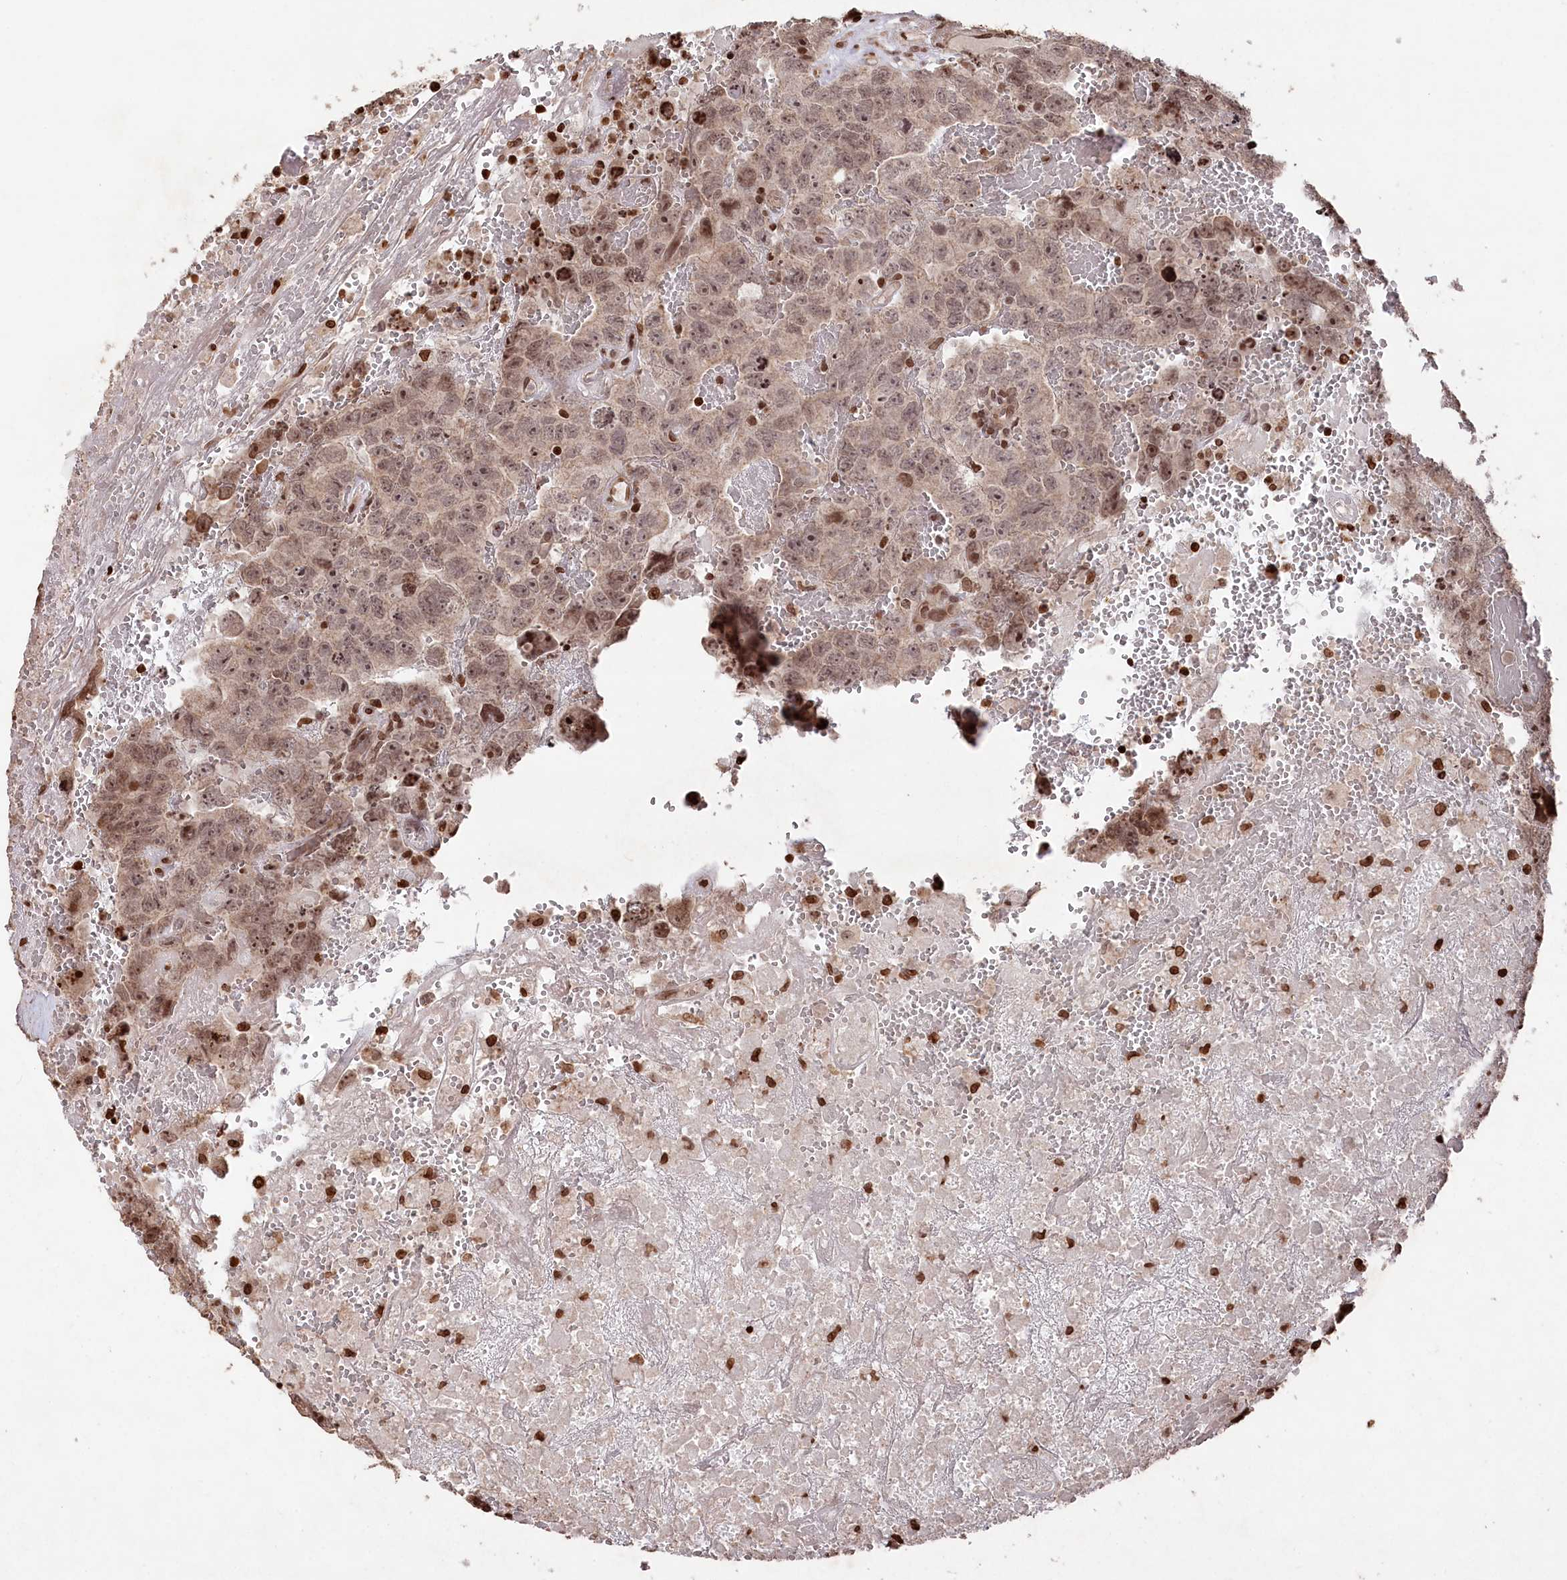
{"staining": {"intensity": "weak", "quantity": ">75%", "location": "nuclear"}, "tissue": "testis cancer", "cell_type": "Tumor cells", "image_type": "cancer", "snomed": [{"axis": "morphology", "description": "Carcinoma, Embryonal, NOS"}, {"axis": "topography", "description": "Testis"}], "caption": "High-magnification brightfield microscopy of testis cancer (embryonal carcinoma) stained with DAB (3,3'-diaminobenzidine) (brown) and counterstained with hematoxylin (blue). tumor cells exhibit weak nuclear positivity is identified in approximately>75% of cells.", "gene": "CCSER2", "patient": {"sex": "male", "age": 45}}